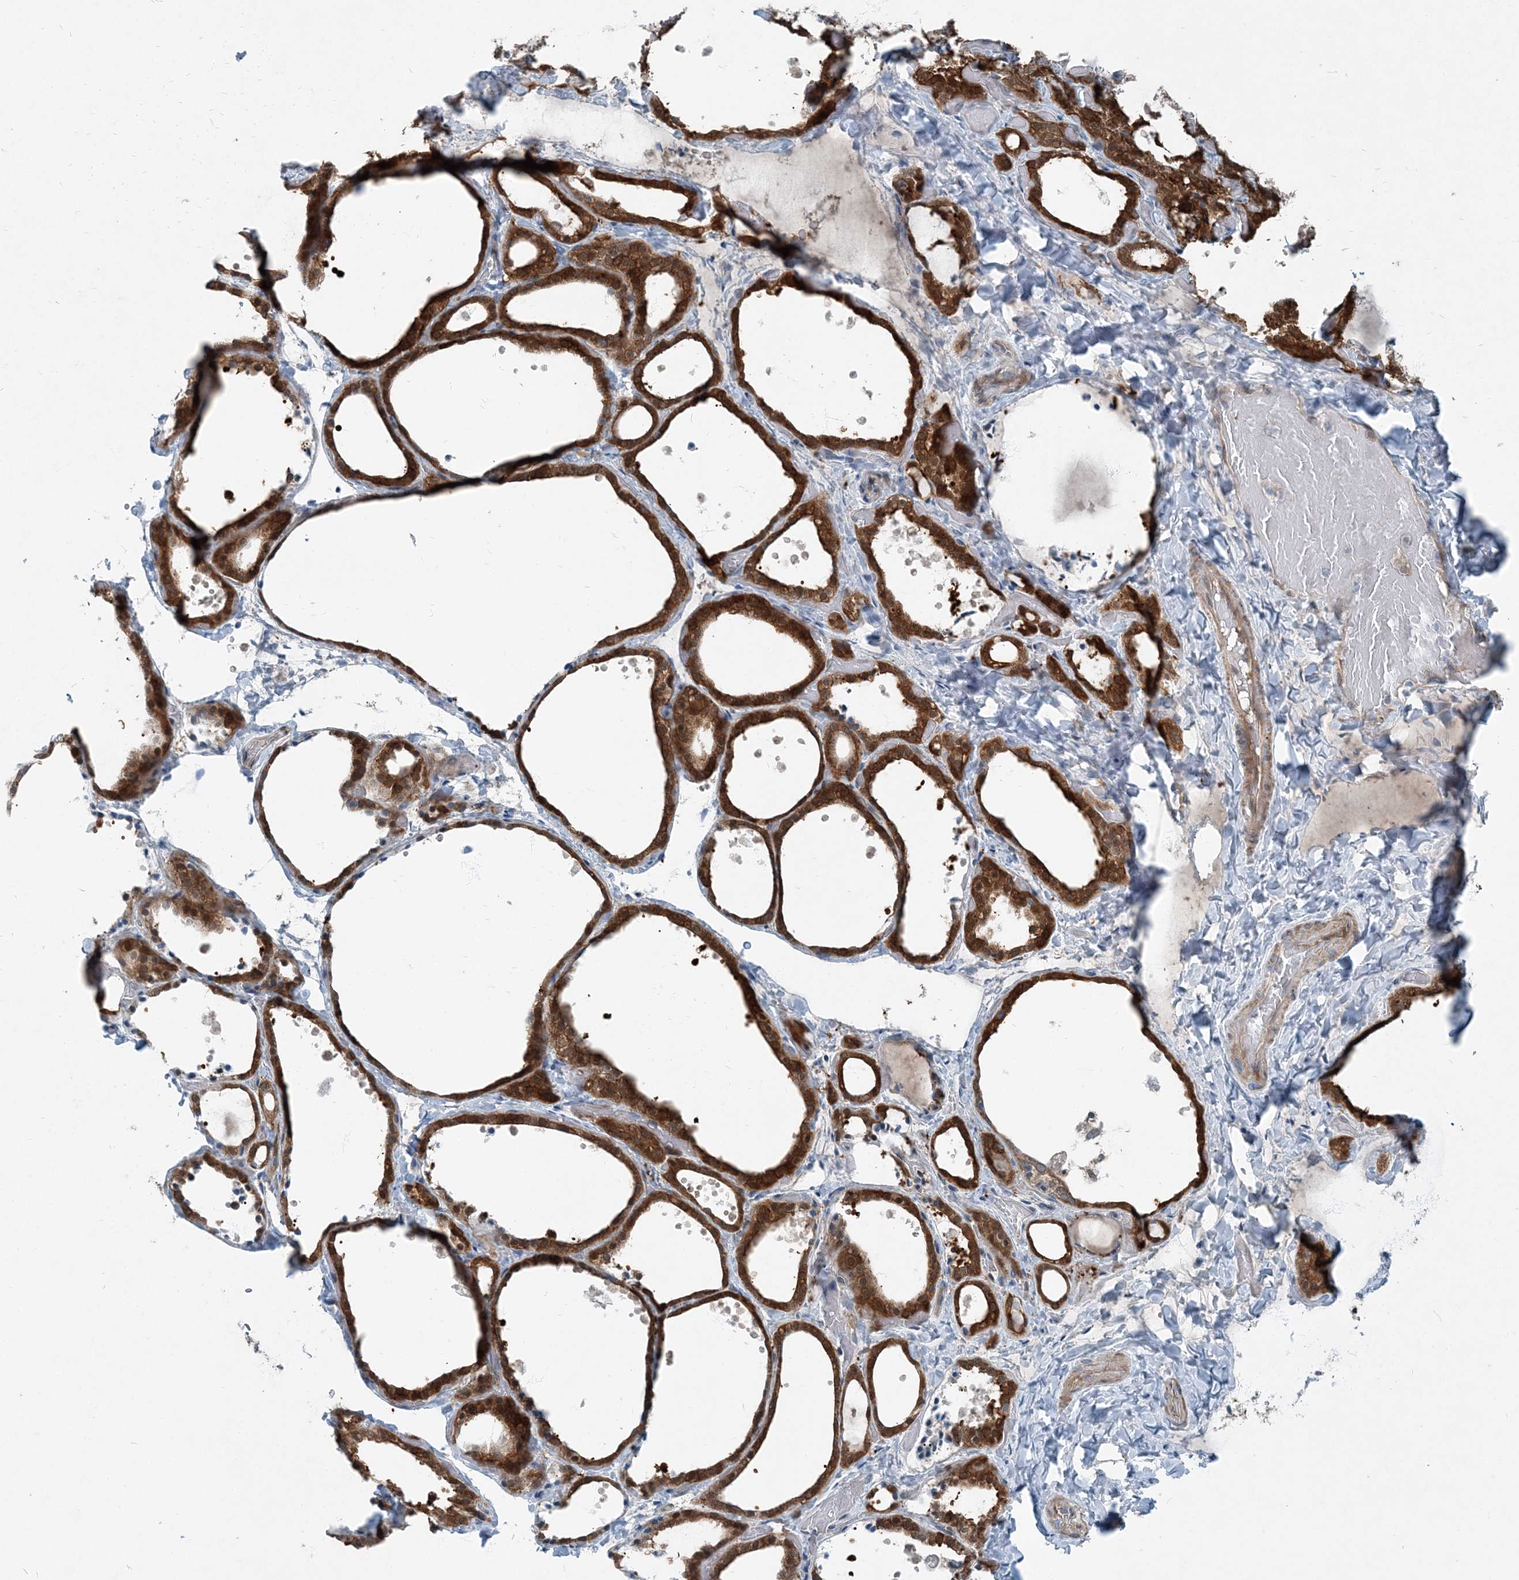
{"staining": {"intensity": "strong", "quantity": ">75%", "location": "cytoplasmic/membranous"}, "tissue": "thyroid gland", "cell_type": "Glandular cells", "image_type": "normal", "snomed": [{"axis": "morphology", "description": "Normal tissue, NOS"}, {"axis": "topography", "description": "Thyroid gland"}], "caption": "This is a photomicrograph of immunohistochemistry staining of normal thyroid gland, which shows strong expression in the cytoplasmic/membranous of glandular cells.", "gene": "ARMH1", "patient": {"sex": "female", "age": 44}}